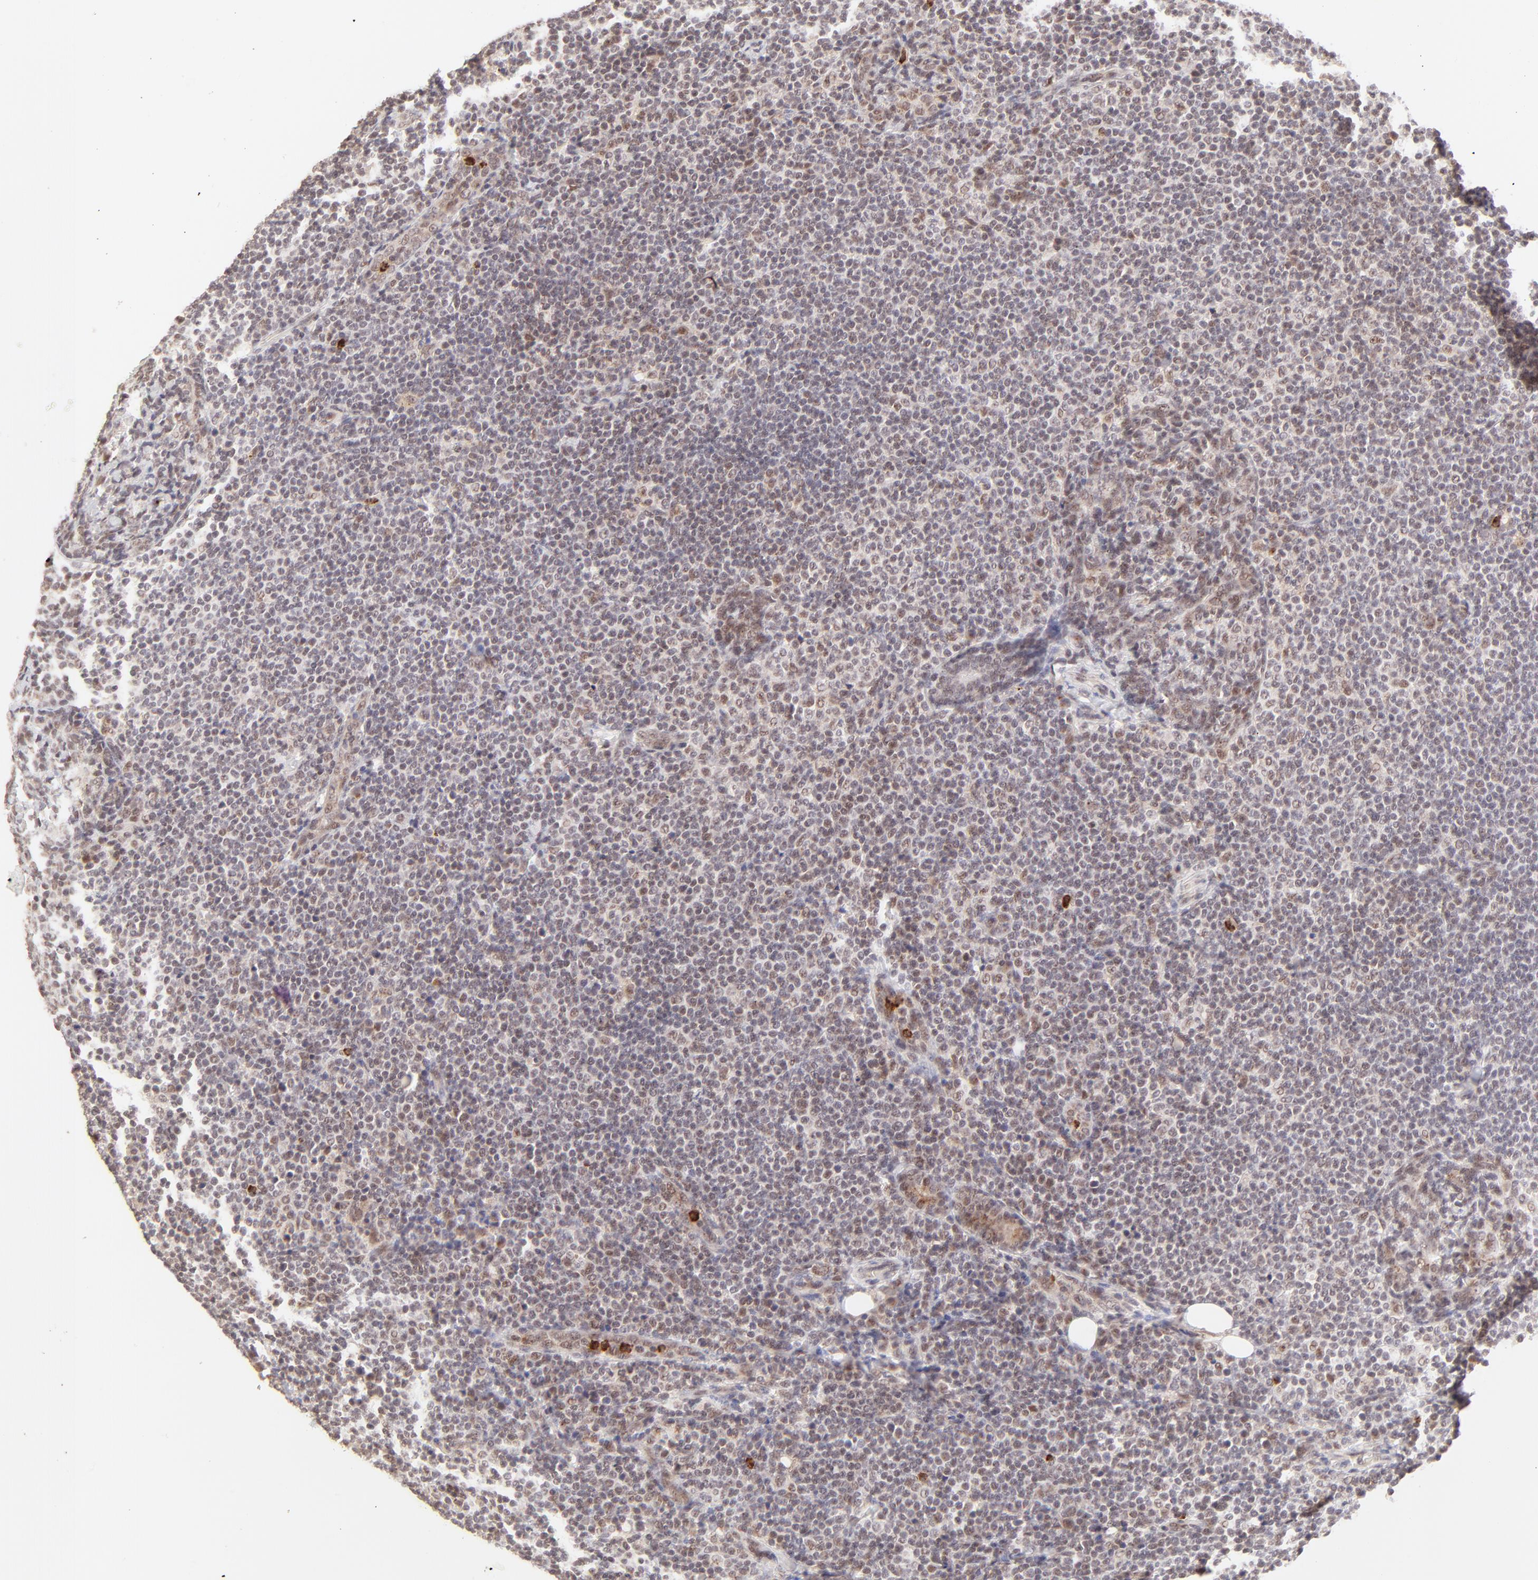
{"staining": {"intensity": "weak", "quantity": "25%-75%", "location": "nuclear"}, "tissue": "lymph node", "cell_type": "Germinal center cells", "image_type": "normal", "snomed": [{"axis": "morphology", "description": "Normal tissue, NOS"}, {"axis": "morphology", "description": "Uncertain malignant potential"}, {"axis": "topography", "description": "Lymph node"}, {"axis": "topography", "description": "Salivary gland, NOS"}], "caption": "Germinal center cells exhibit low levels of weak nuclear staining in about 25%-75% of cells in normal lymph node.", "gene": "MED12", "patient": {"sex": "female", "age": 51}}